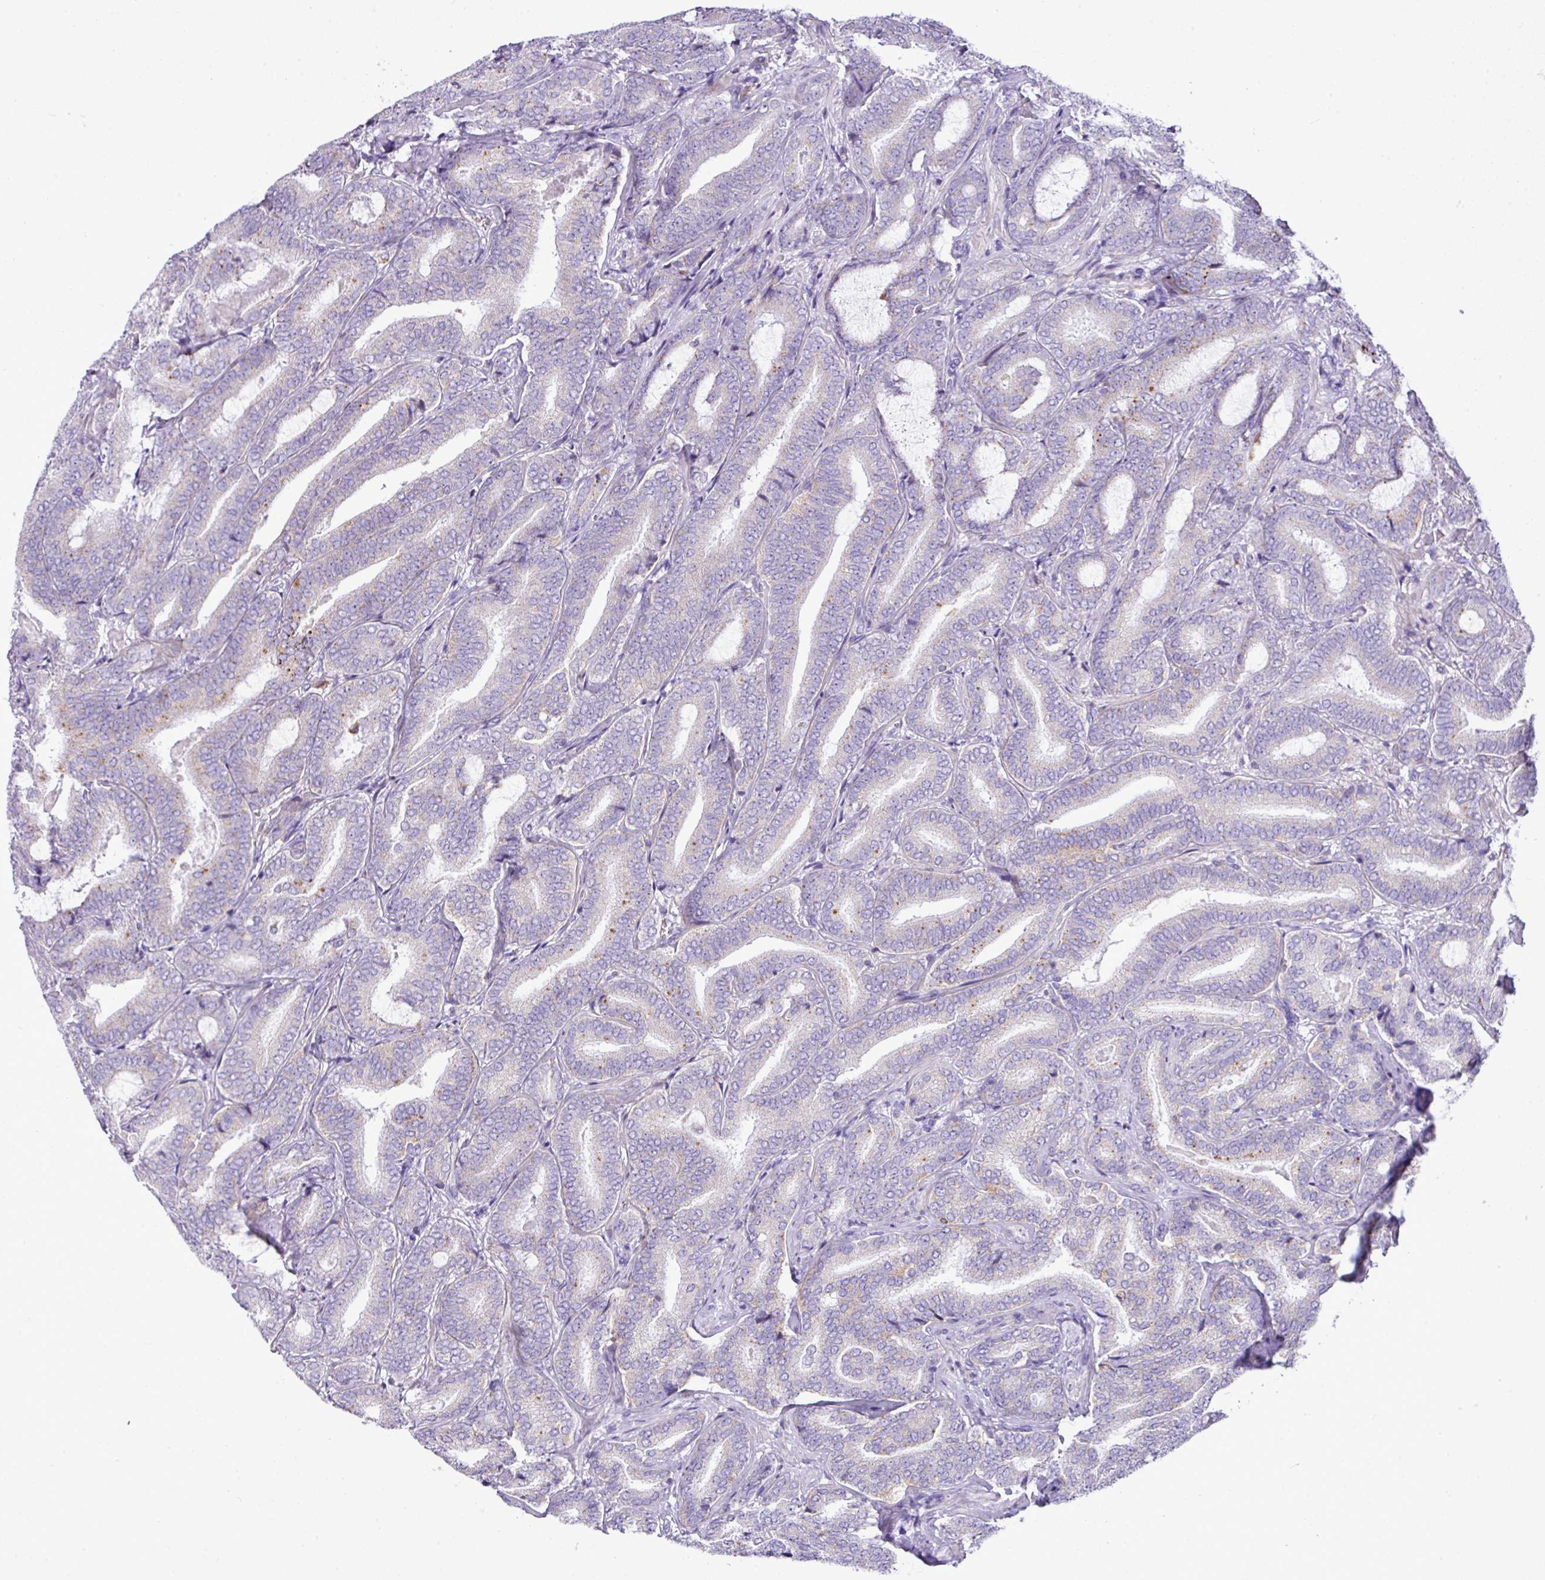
{"staining": {"intensity": "negative", "quantity": "none", "location": "none"}, "tissue": "prostate cancer", "cell_type": "Tumor cells", "image_type": "cancer", "snomed": [{"axis": "morphology", "description": "Adenocarcinoma, Low grade"}, {"axis": "topography", "description": "Prostate and seminal vesicle, NOS"}], "caption": "DAB (3,3'-diaminobenzidine) immunohistochemical staining of prostate adenocarcinoma (low-grade) reveals no significant staining in tumor cells.", "gene": "PGAP4", "patient": {"sex": "male", "age": 61}}